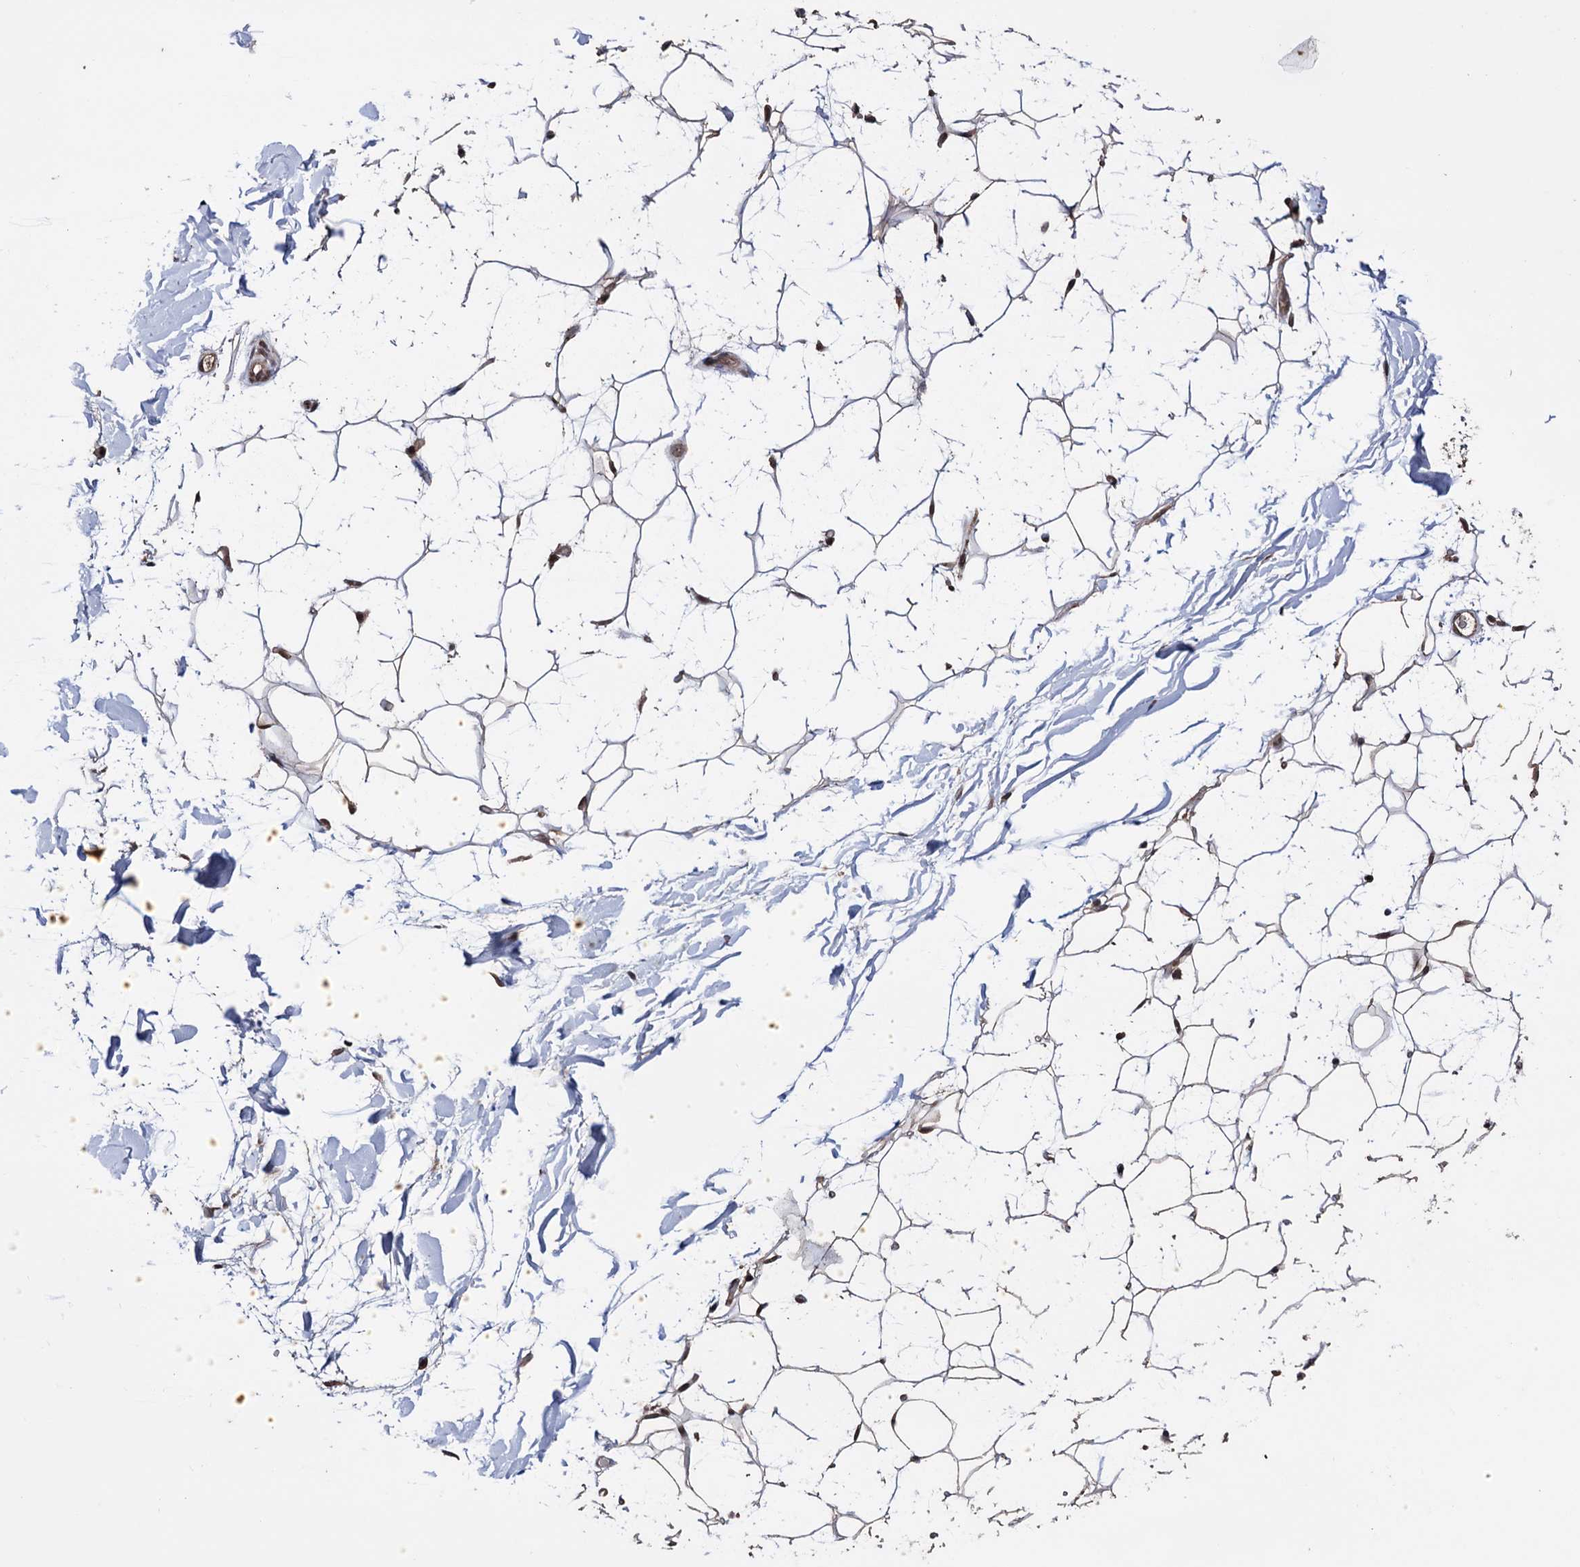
{"staining": {"intensity": "strong", "quantity": "25%-75%", "location": "cytoplasmic/membranous,nuclear"}, "tissue": "adipose tissue", "cell_type": "Adipocytes", "image_type": "normal", "snomed": [{"axis": "morphology", "description": "Normal tissue, NOS"}, {"axis": "topography", "description": "Breast"}], "caption": "IHC micrograph of unremarkable human adipose tissue stained for a protein (brown), which reveals high levels of strong cytoplasmic/membranous,nuclear staining in about 25%-75% of adipocytes.", "gene": "KLF5", "patient": {"sex": "female", "age": 26}}